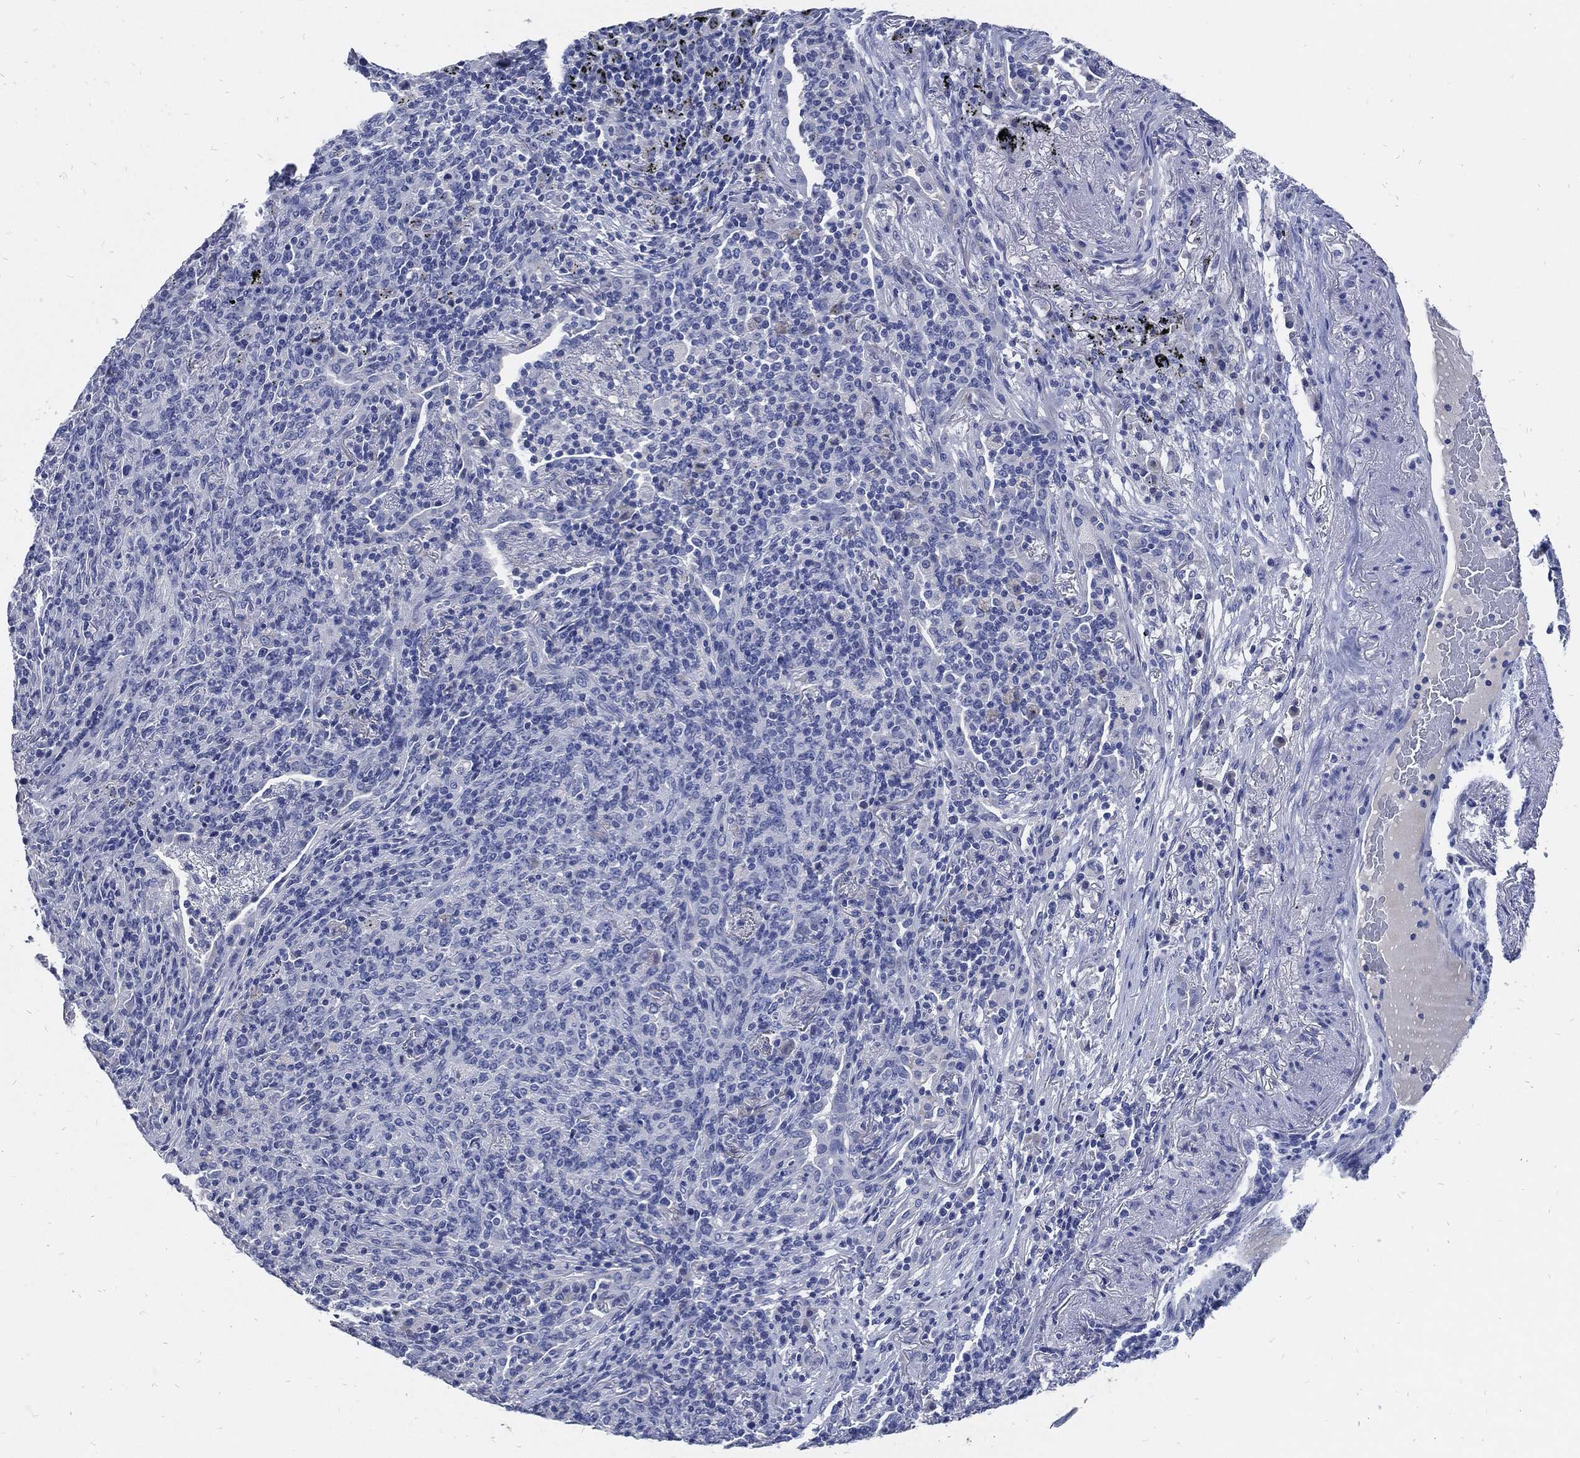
{"staining": {"intensity": "negative", "quantity": "none", "location": "none"}, "tissue": "lymphoma", "cell_type": "Tumor cells", "image_type": "cancer", "snomed": [{"axis": "morphology", "description": "Malignant lymphoma, non-Hodgkin's type, High grade"}, {"axis": "topography", "description": "Lung"}], "caption": "An IHC image of lymphoma is shown. There is no staining in tumor cells of lymphoma.", "gene": "FABP4", "patient": {"sex": "male", "age": 79}}